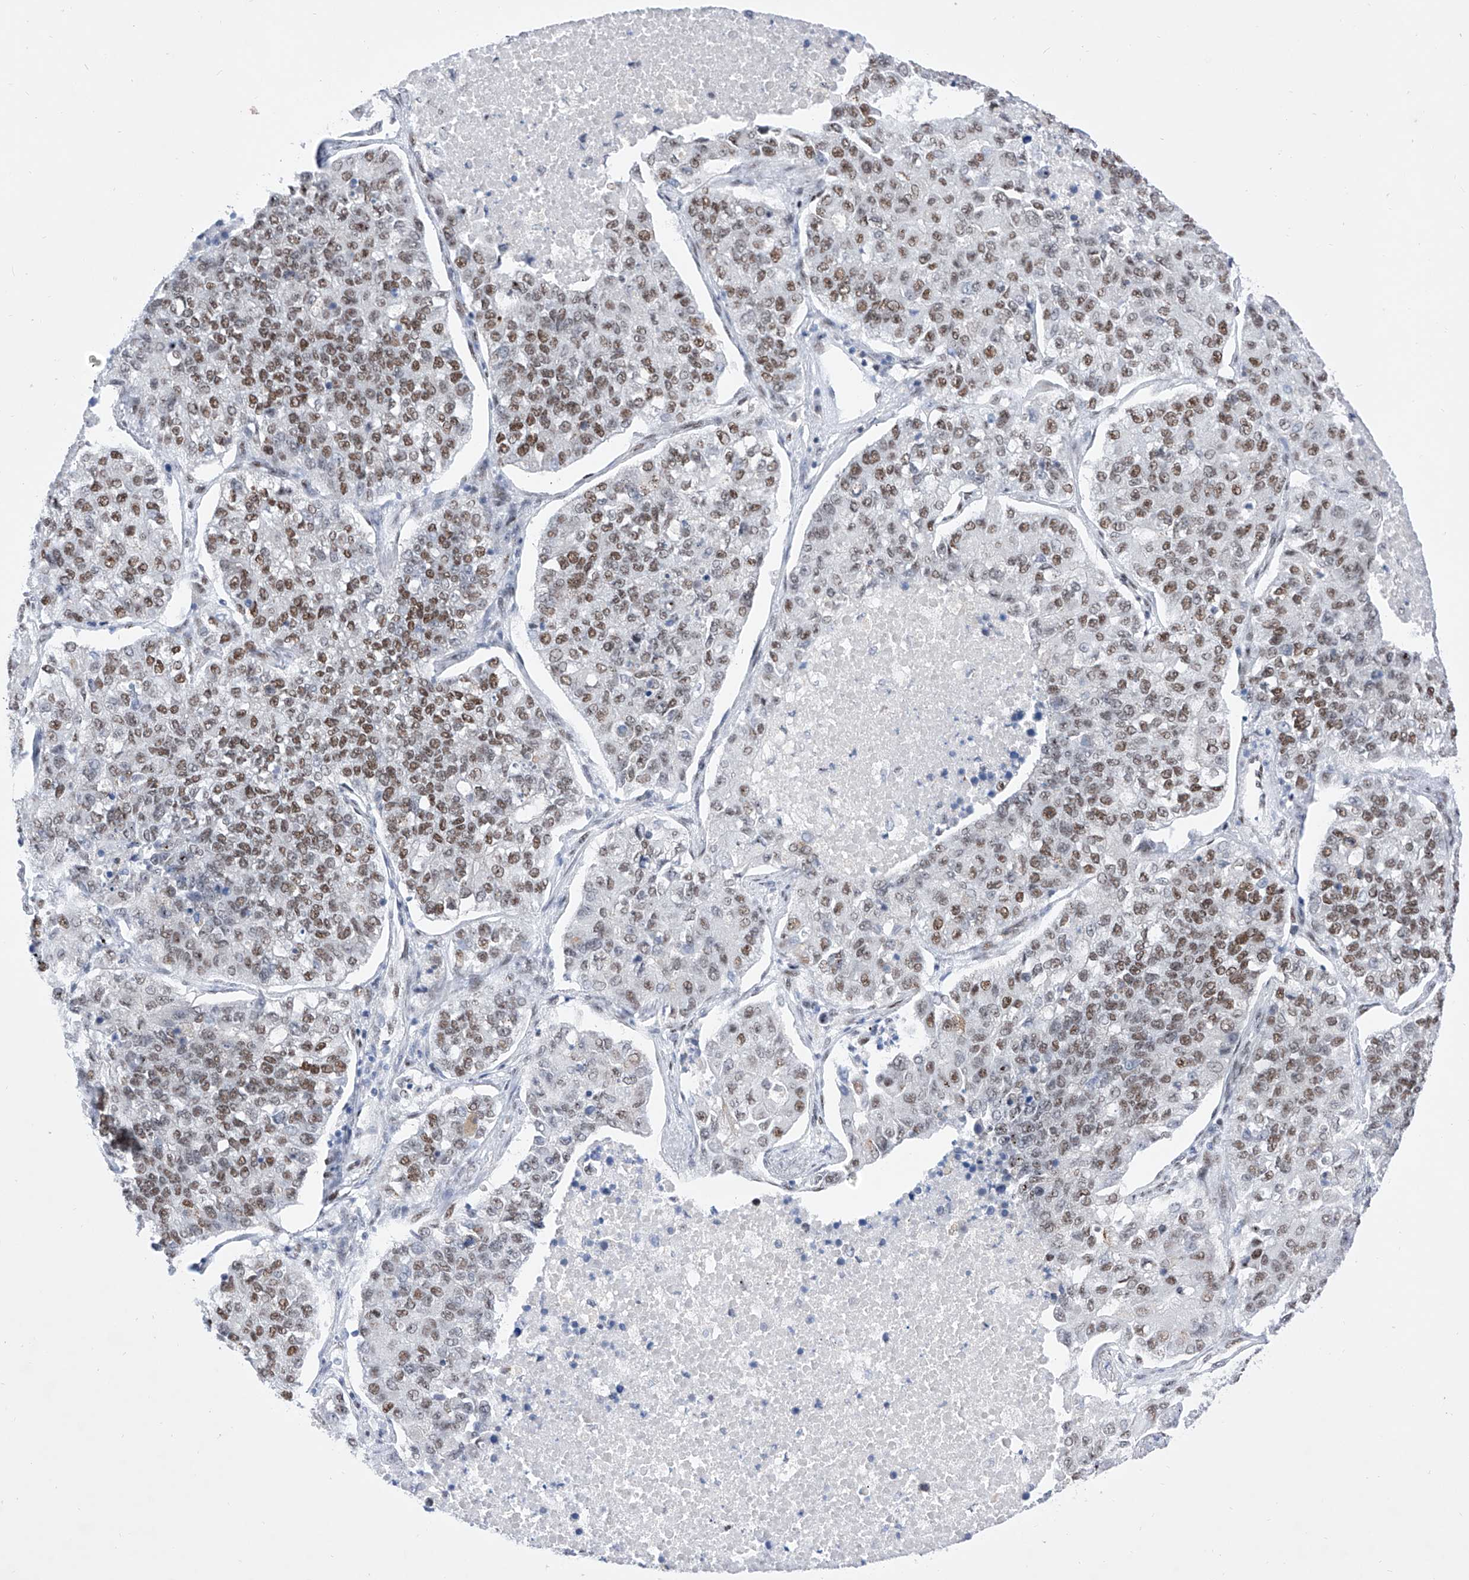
{"staining": {"intensity": "moderate", "quantity": ">75%", "location": "nuclear"}, "tissue": "lung cancer", "cell_type": "Tumor cells", "image_type": "cancer", "snomed": [{"axis": "morphology", "description": "Adenocarcinoma, NOS"}, {"axis": "topography", "description": "Lung"}], "caption": "High-magnification brightfield microscopy of lung cancer (adenocarcinoma) stained with DAB (brown) and counterstained with hematoxylin (blue). tumor cells exhibit moderate nuclear positivity is identified in approximately>75% of cells.", "gene": "ATN1", "patient": {"sex": "male", "age": 49}}